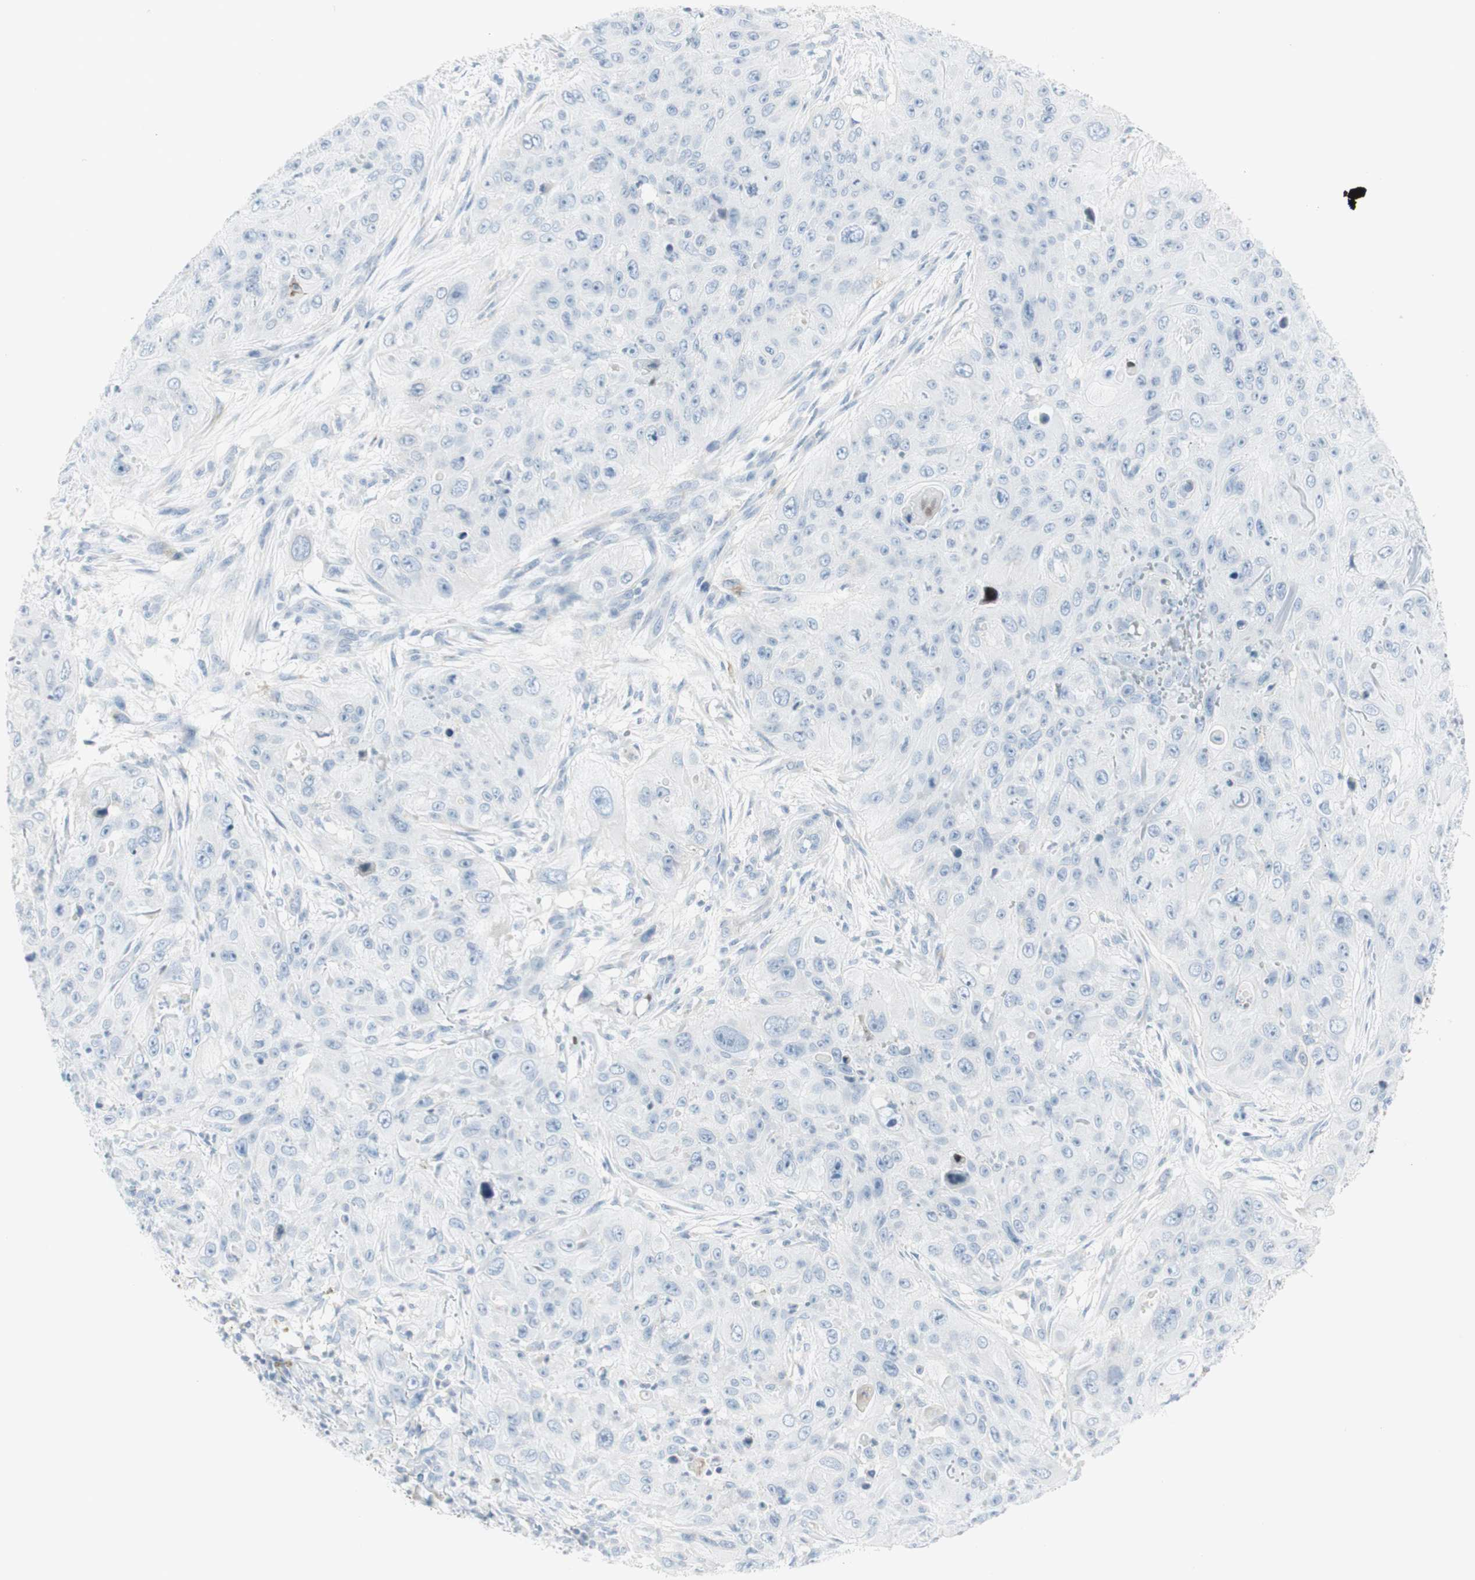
{"staining": {"intensity": "negative", "quantity": "none", "location": "none"}, "tissue": "skin cancer", "cell_type": "Tumor cells", "image_type": "cancer", "snomed": [{"axis": "morphology", "description": "Squamous cell carcinoma, NOS"}, {"axis": "topography", "description": "Skin"}], "caption": "Skin cancer (squamous cell carcinoma) stained for a protein using immunohistochemistry (IHC) exhibits no staining tumor cells.", "gene": "MDK", "patient": {"sex": "female", "age": 80}}